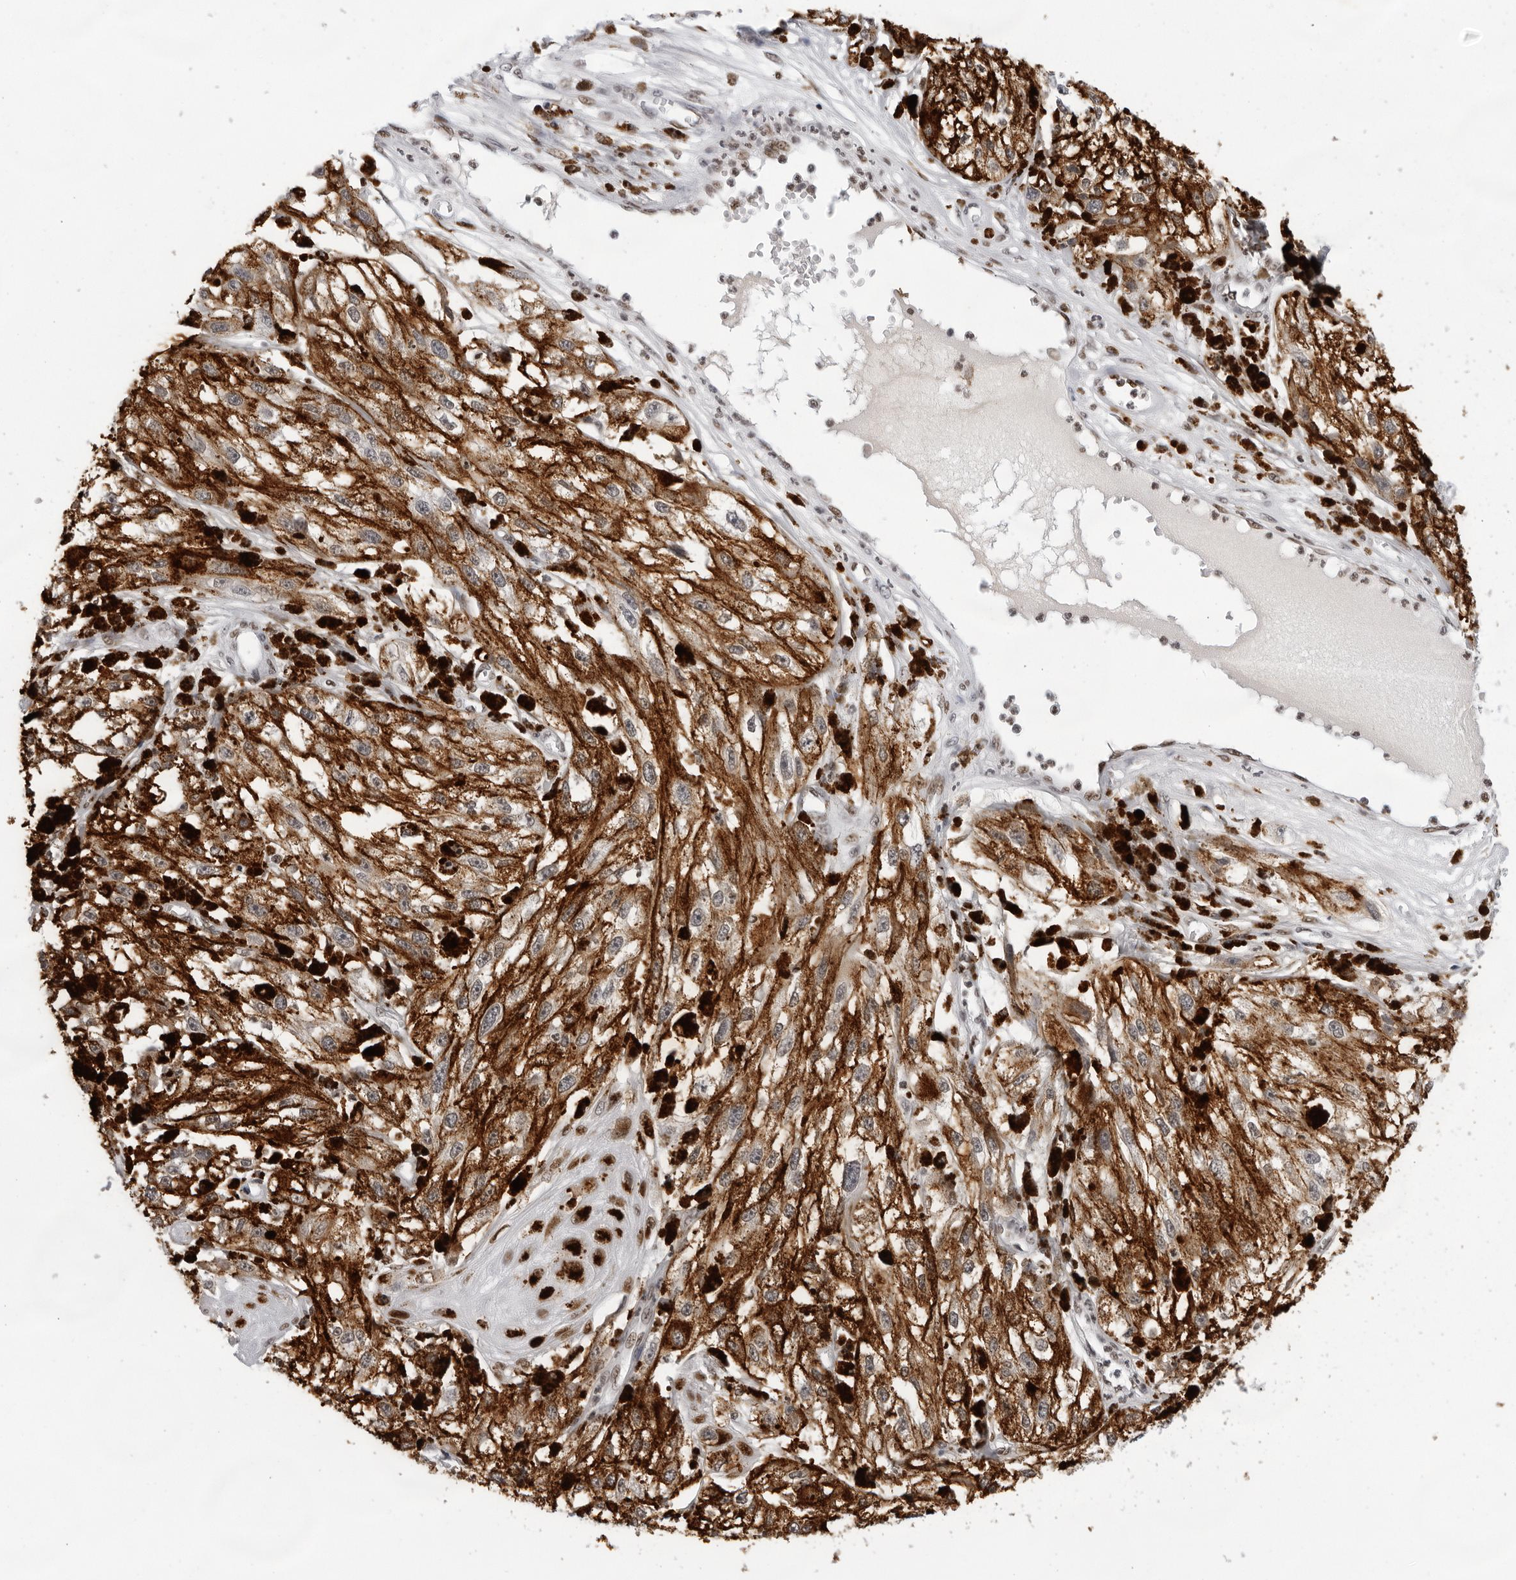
{"staining": {"intensity": "negative", "quantity": "none", "location": "none"}, "tissue": "melanoma", "cell_type": "Tumor cells", "image_type": "cancer", "snomed": [{"axis": "morphology", "description": "Malignant melanoma, NOS"}, {"axis": "topography", "description": "Skin"}], "caption": "A photomicrograph of melanoma stained for a protein displays no brown staining in tumor cells.", "gene": "OGG1", "patient": {"sex": "male", "age": 88}}